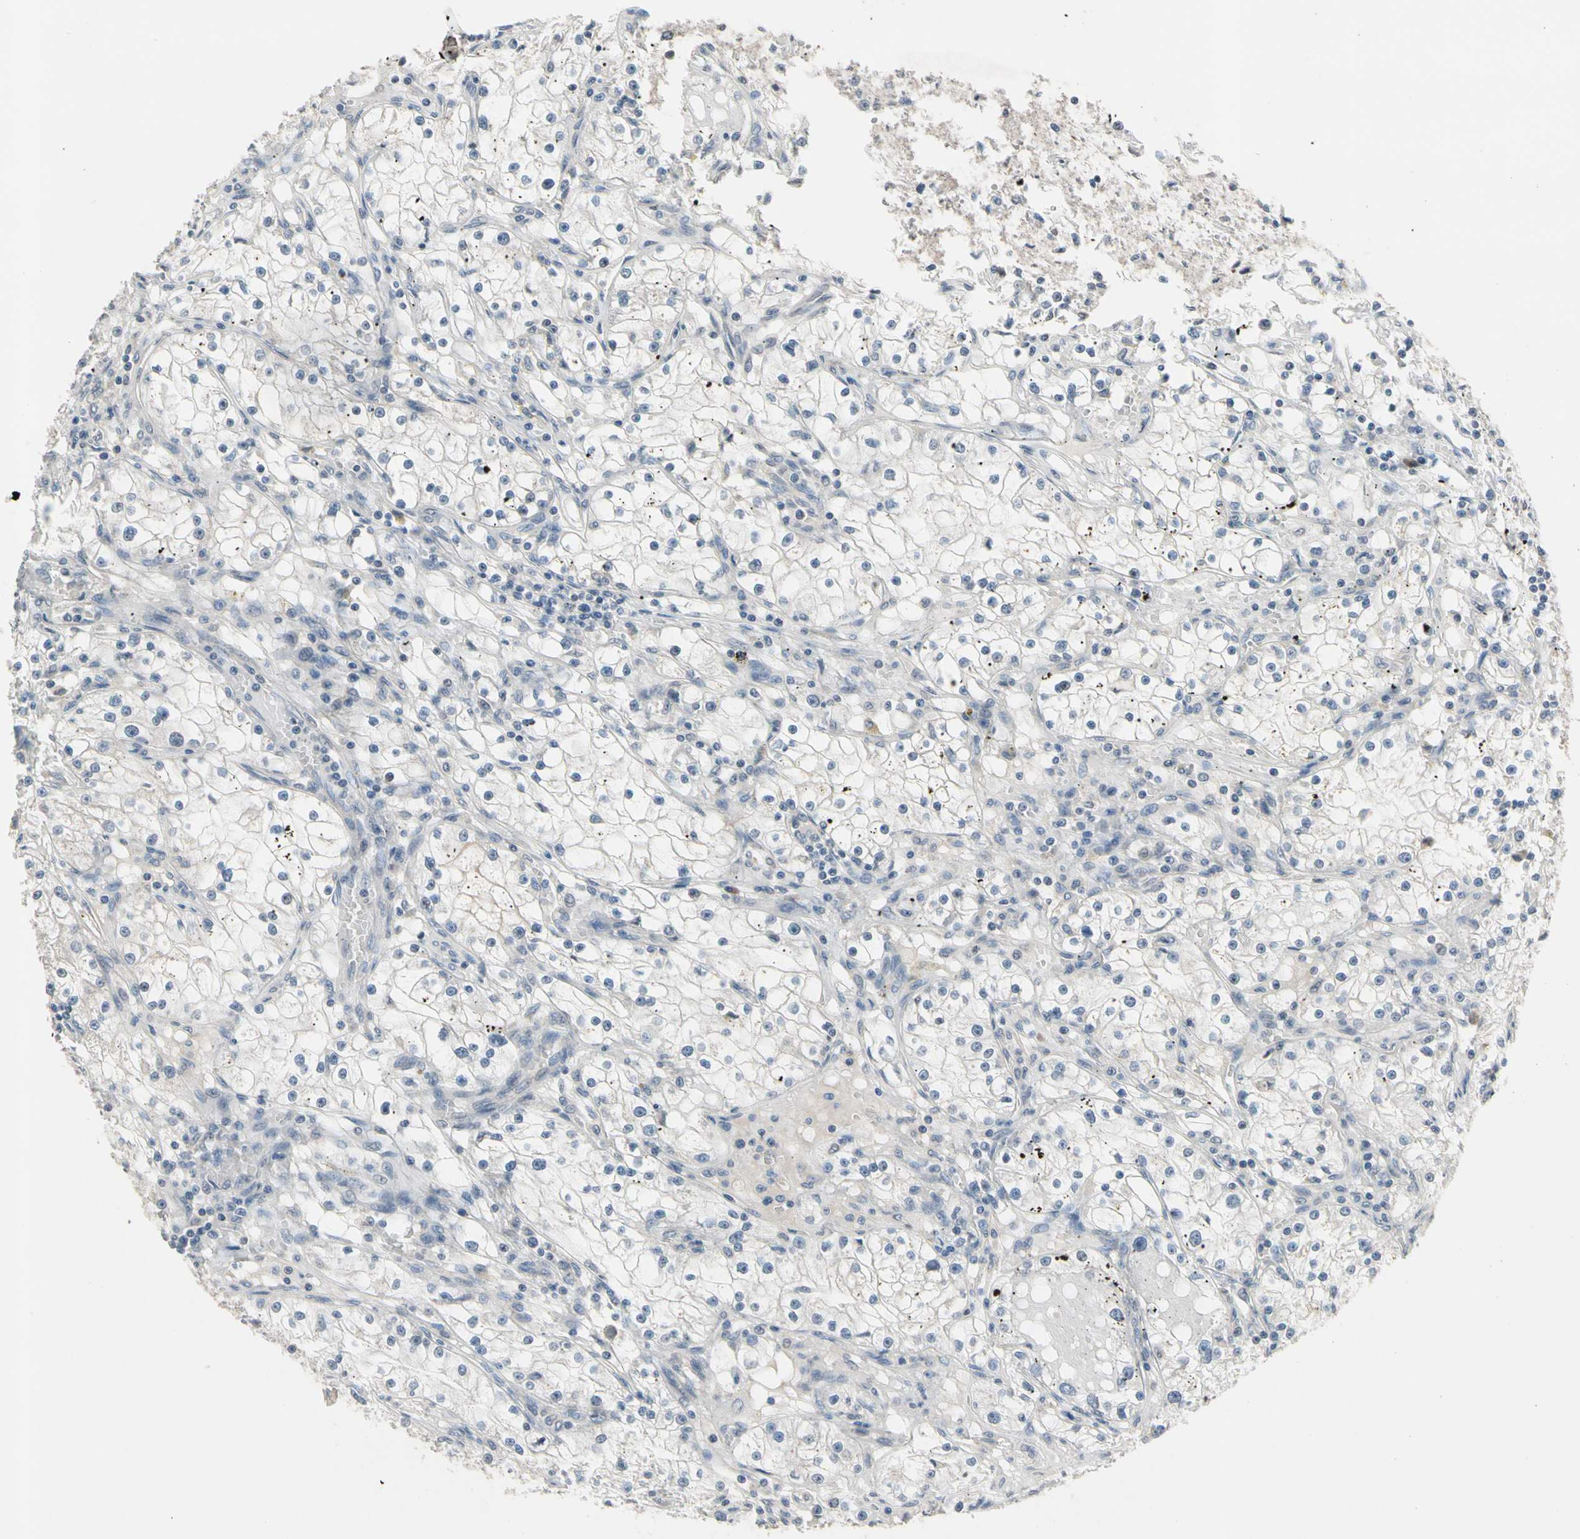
{"staining": {"intensity": "negative", "quantity": "none", "location": "none"}, "tissue": "renal cancer", "cell_type": "Tumor cells", "image_type": "cancer", "snomed": [{"axis": "morphology", "description": "Adenocarcinoma, NOS"}, {"axis": "topography", "description": "Kidney"}], "caption": "Immunohistochemical staining of human adenocarcinoma (renal) exhibits no significant staining in tumor cells. (DAB IHC visualized using brightfield microscopy, high magnification).", "gene": "SV2A", "patient": {"sex": "male", "age": 56}}